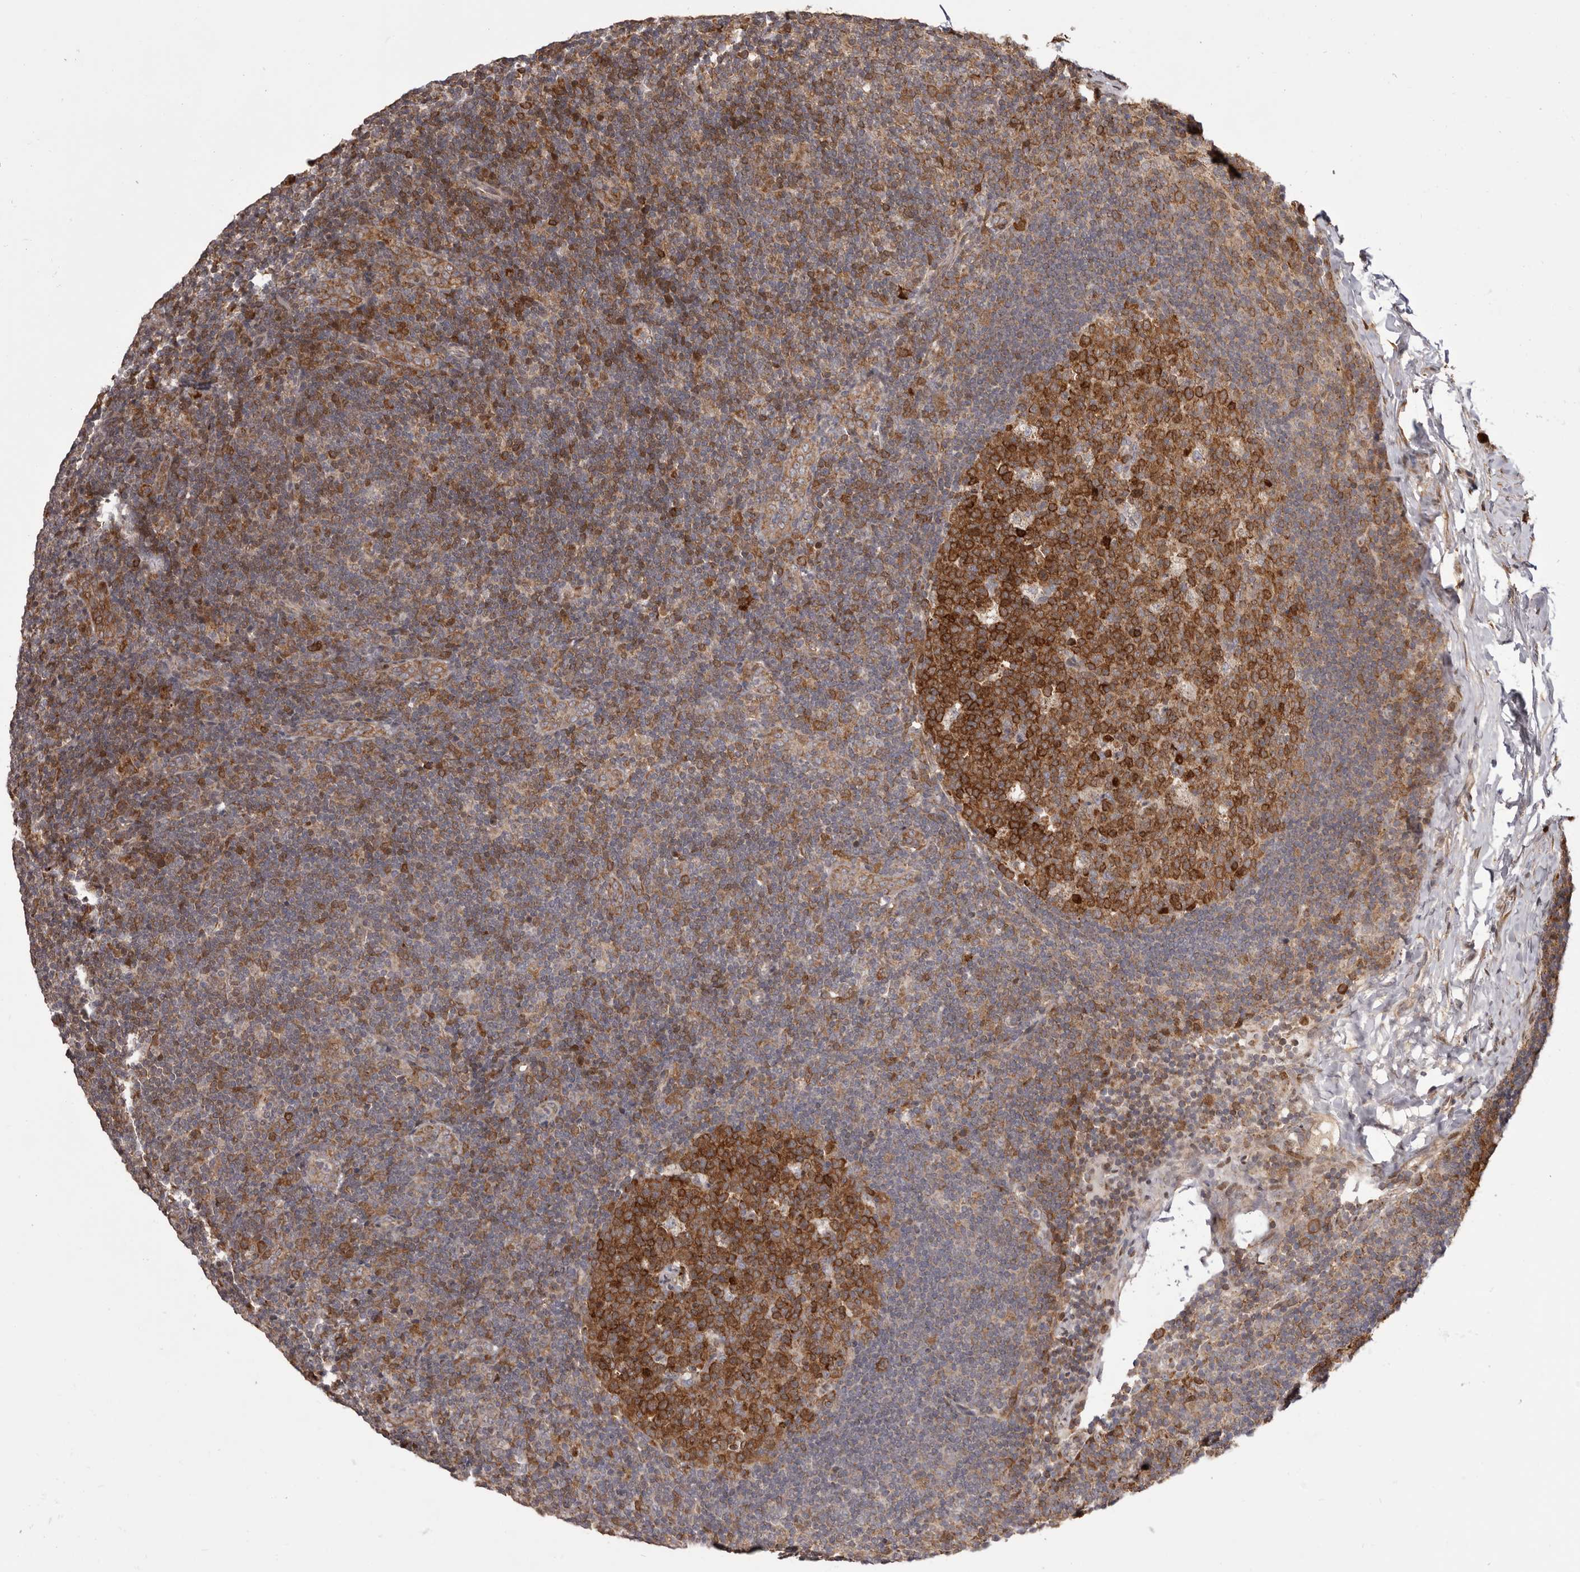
{"staining": {"intensity": "strong", "quantity": ">75%", "location": "cytoplasmic/membranous"}, "tissue": "lymph node", "cell_type": "Germinal center cells", "image_type": "normal", "snomed": [{"axis": "morphology", "description": "Normal tissue, NOS"}, {"axis": "topography", "description": "Lymph node"}], "caption": "This micrograph shows immunohistochemistry staining of benign lymph node, with high strong cytoplasmic/membranous expression in about >75% of germinal center cells.", "gene": "GFOD1", "patient": {"sex": "female", "age": 22}}